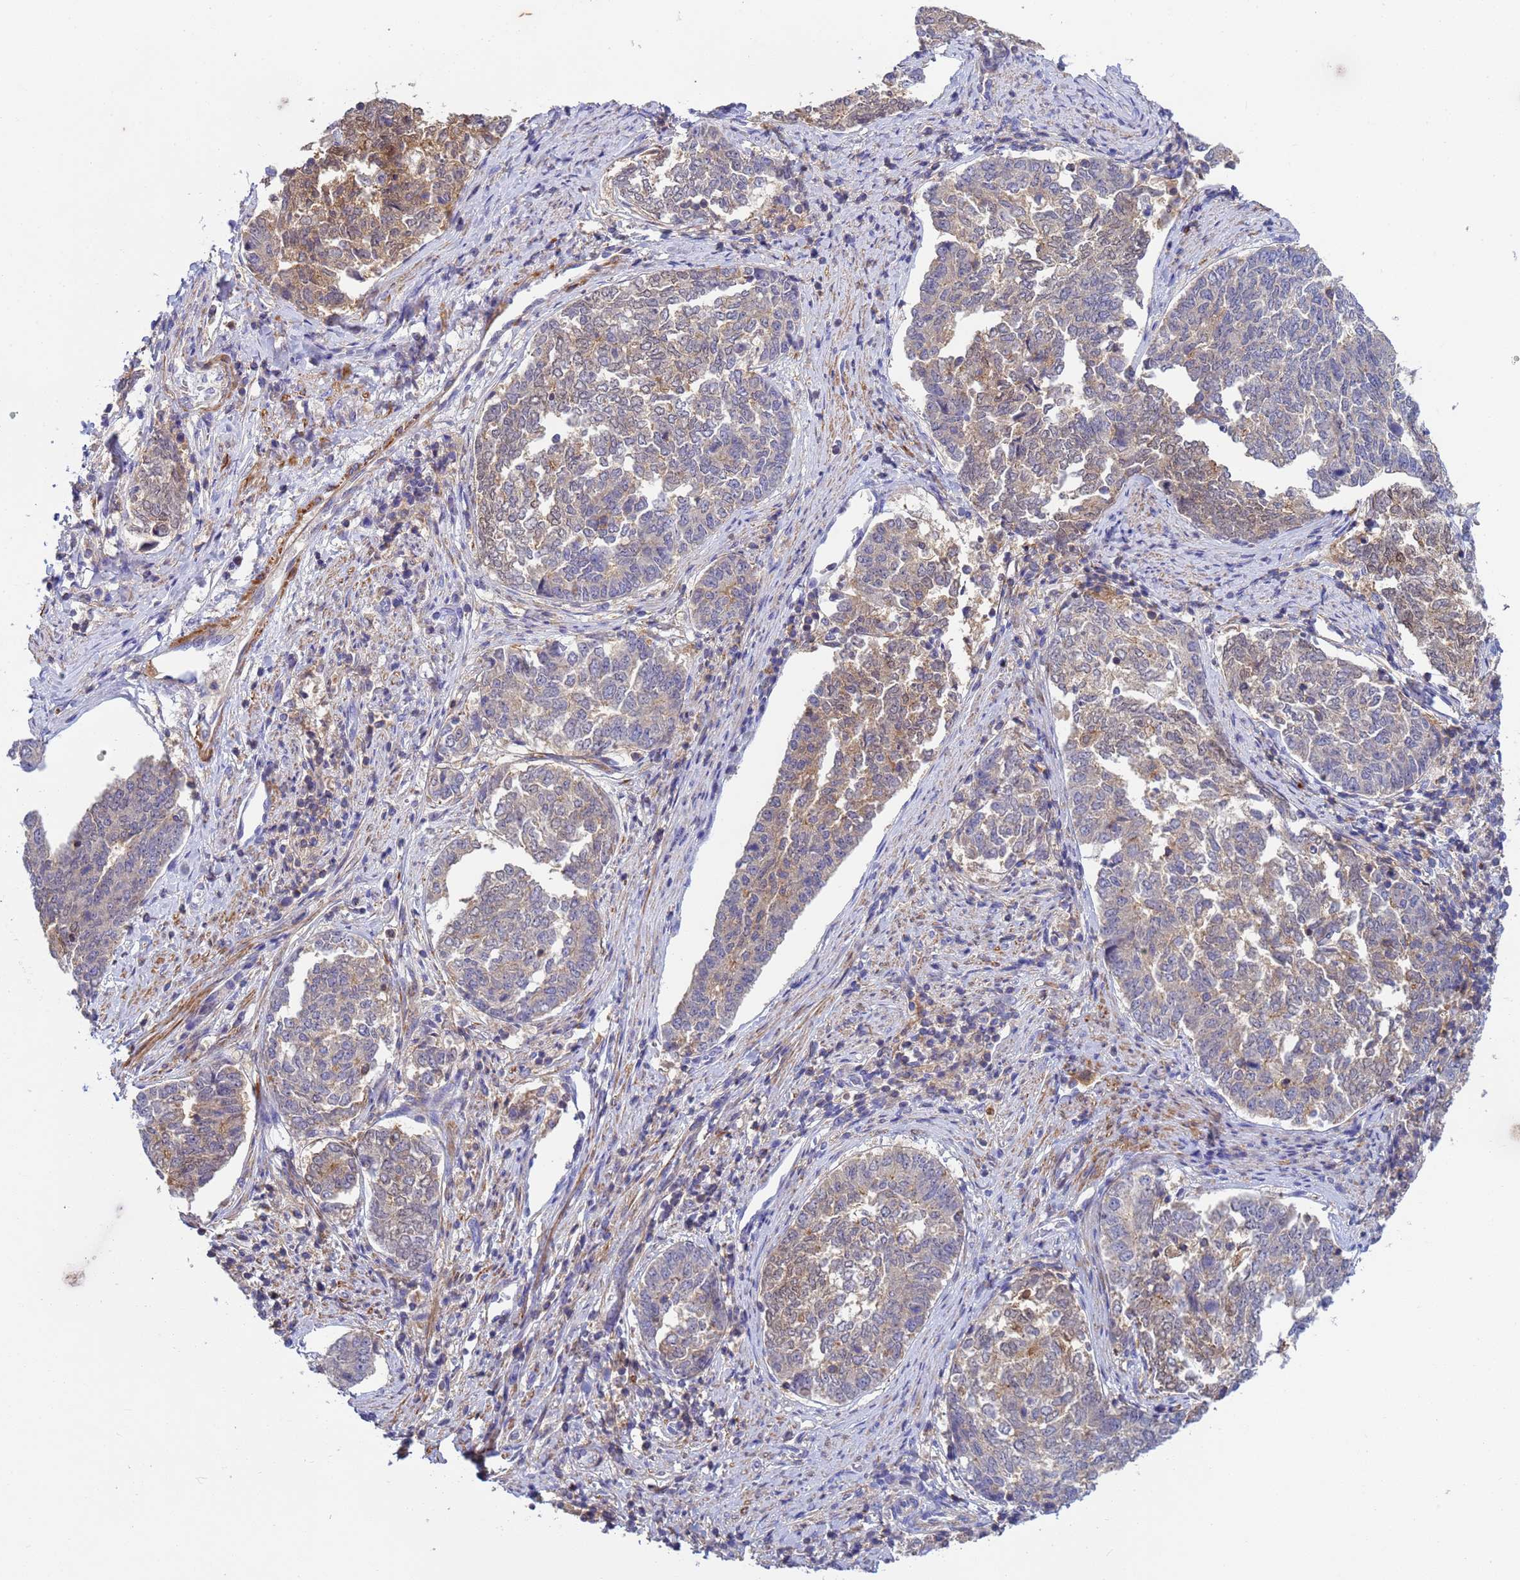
{"staining": {"intensity": "moderate", "quantity": "<25%", "location": "cytoplasmic/membranous"}, "tissue": "endometrial cancer", "cell_type": "Tumor cells", "image_type": "cancer", "snomed": [{"axis": "morphology", "description": "Adenocarcinoma, NOS"}, {"axis": "topography", "description": "Endometrium"}], "caption": "Endometrial cancer (adenocarcinoma) was stained to show a protein in brown. There is low levels of moderate cytoplasmic/membranous expression in about <25% of tumor cells.", "gene": "KLHL13", "patient": {"sex": "female", "age": 80}}